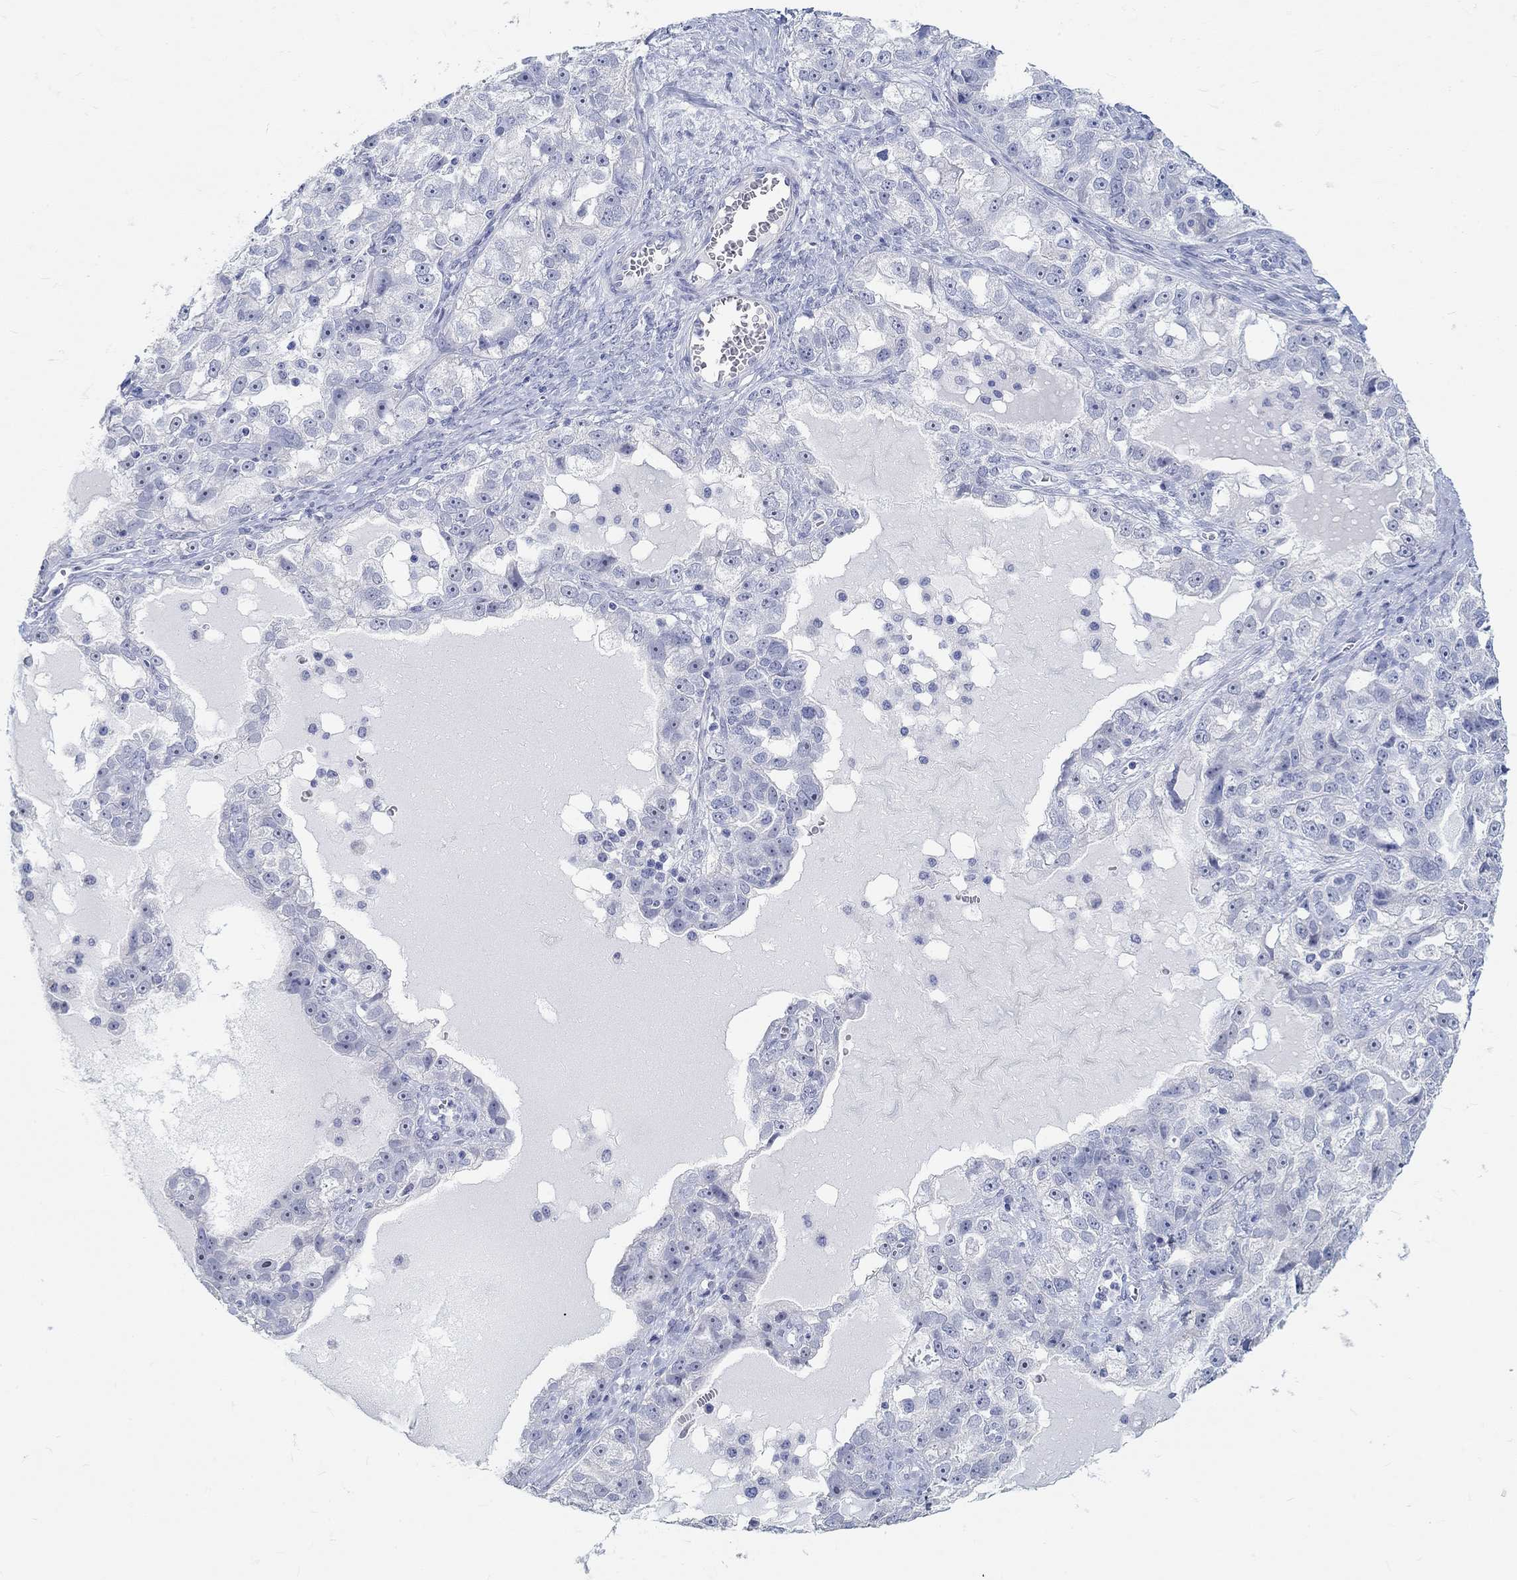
{"staining": {"intensity": "negative", "quantity": "none", "location": "none"}, "tissue": "ovarian cancer", "cell_type": "Tumor cells", "image_type": "cancer", "snomed": [{"axis": "morphology", "description": "Cystadenocarcinoma, serous, NOS"}, {"axis": "topography", "description": "Ovary"}], "caption": "A photomicrograph of human ovarian cancer is negative for staining in tumor cells.", "gene": "GRIA3", "patient": {"sex": "female", "age": 51}}